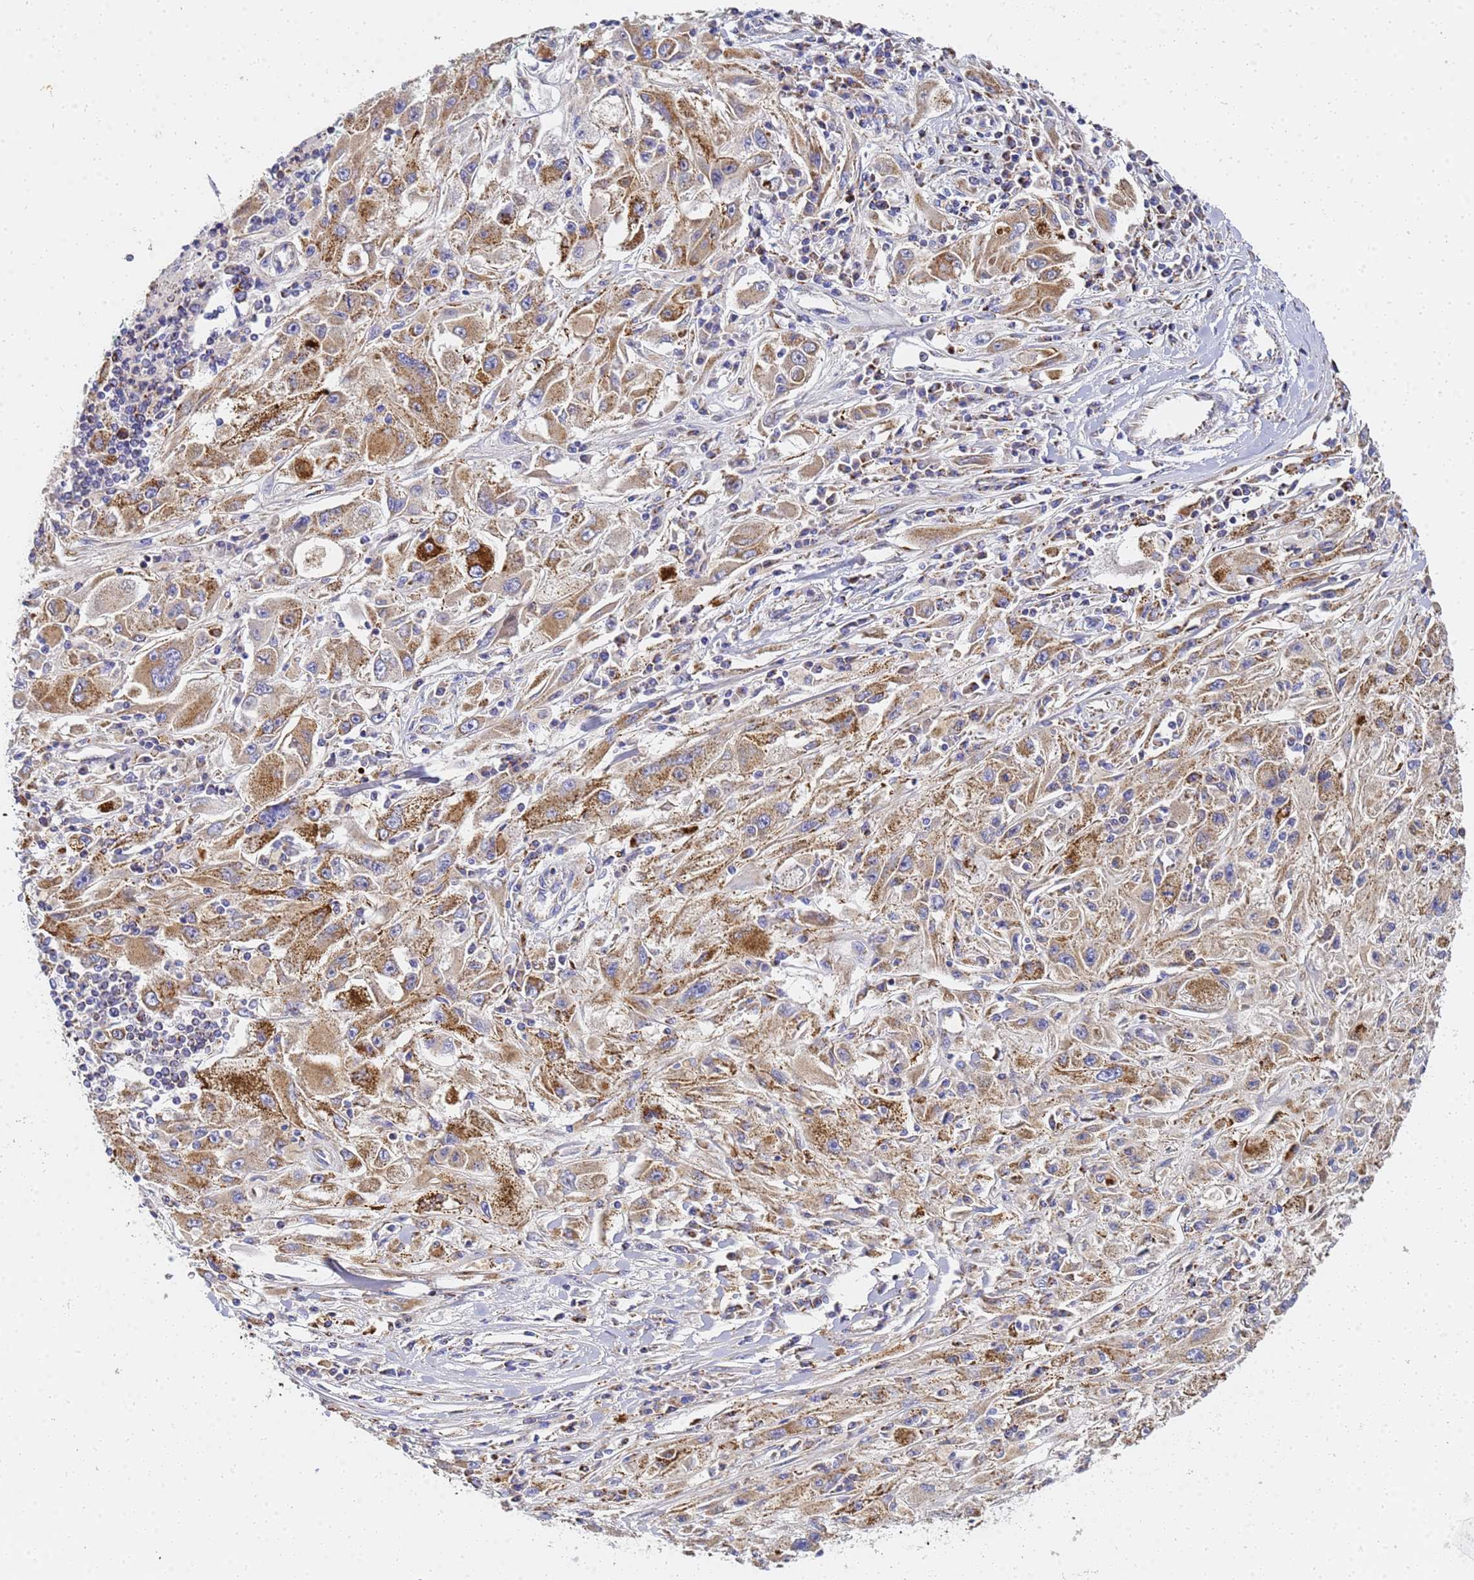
{"staining": {"intensity": "moderate", "quantity": ">75%", "location": "cytoplasmic/membranous"}, "tissue": "melanoma", "cell_type": "Tumor cells", "image_type": "cancer", "snomed": [{"axis": "morphology", "description": "Malignant melanoma, Metastatic site"}, {"axis": "topography", "description": "Skin"}], "caption": "An image of malignant melanoma (metastatic site) stained for a protein reveals moderate cytoplasmic/membranous brown staining in tumor cells.", "gene": "CNIH4", "patient": {"sex": "male", "age": 53}}